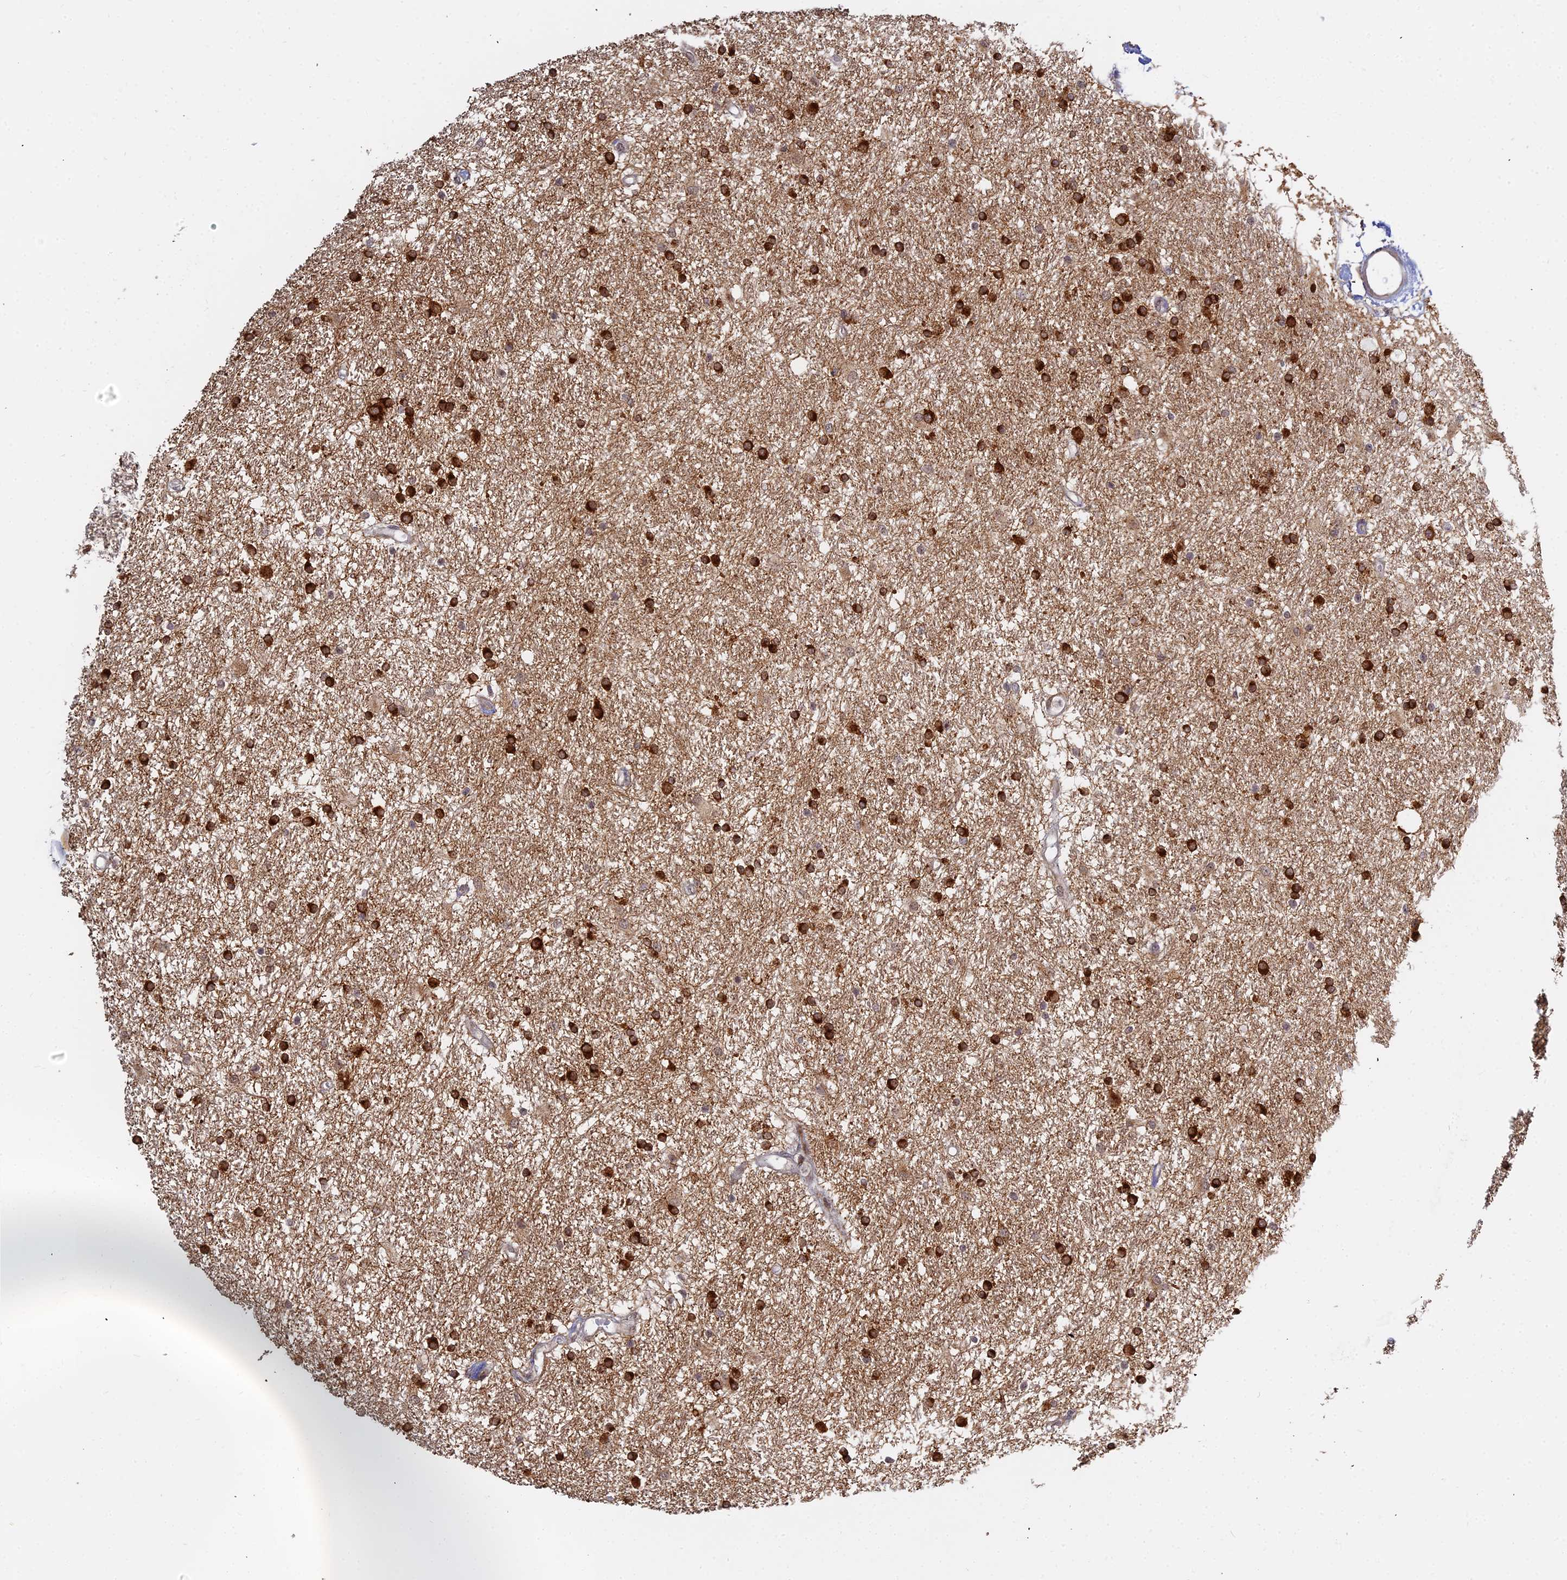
{"staining": {"intensity": "strong", "quantity": ">75%", "location": "cytoplasmic/membranous"}, "tissue": "glioma", "cell_type": "Tumor cells", "image_type": "cancer", "snomed": [{"axis": "morphology", "description": "Glioma, malignant, High grade"}, {"axis": "topography", "description": "Brain"}], "caption": "An image of human malignant glioma (high-grade) stained for a protein reveals strong cytoplasmic/membranous brown staining in tumor cells. The protein of interest is stained brown, and the nuclei are stained in blue (DAB (3,3'-diaminobenzidine) IHC with brightfield microscopy, high magnification).", "gene": "ABCA2", "patient": {"sex": "male", "age": 77}}